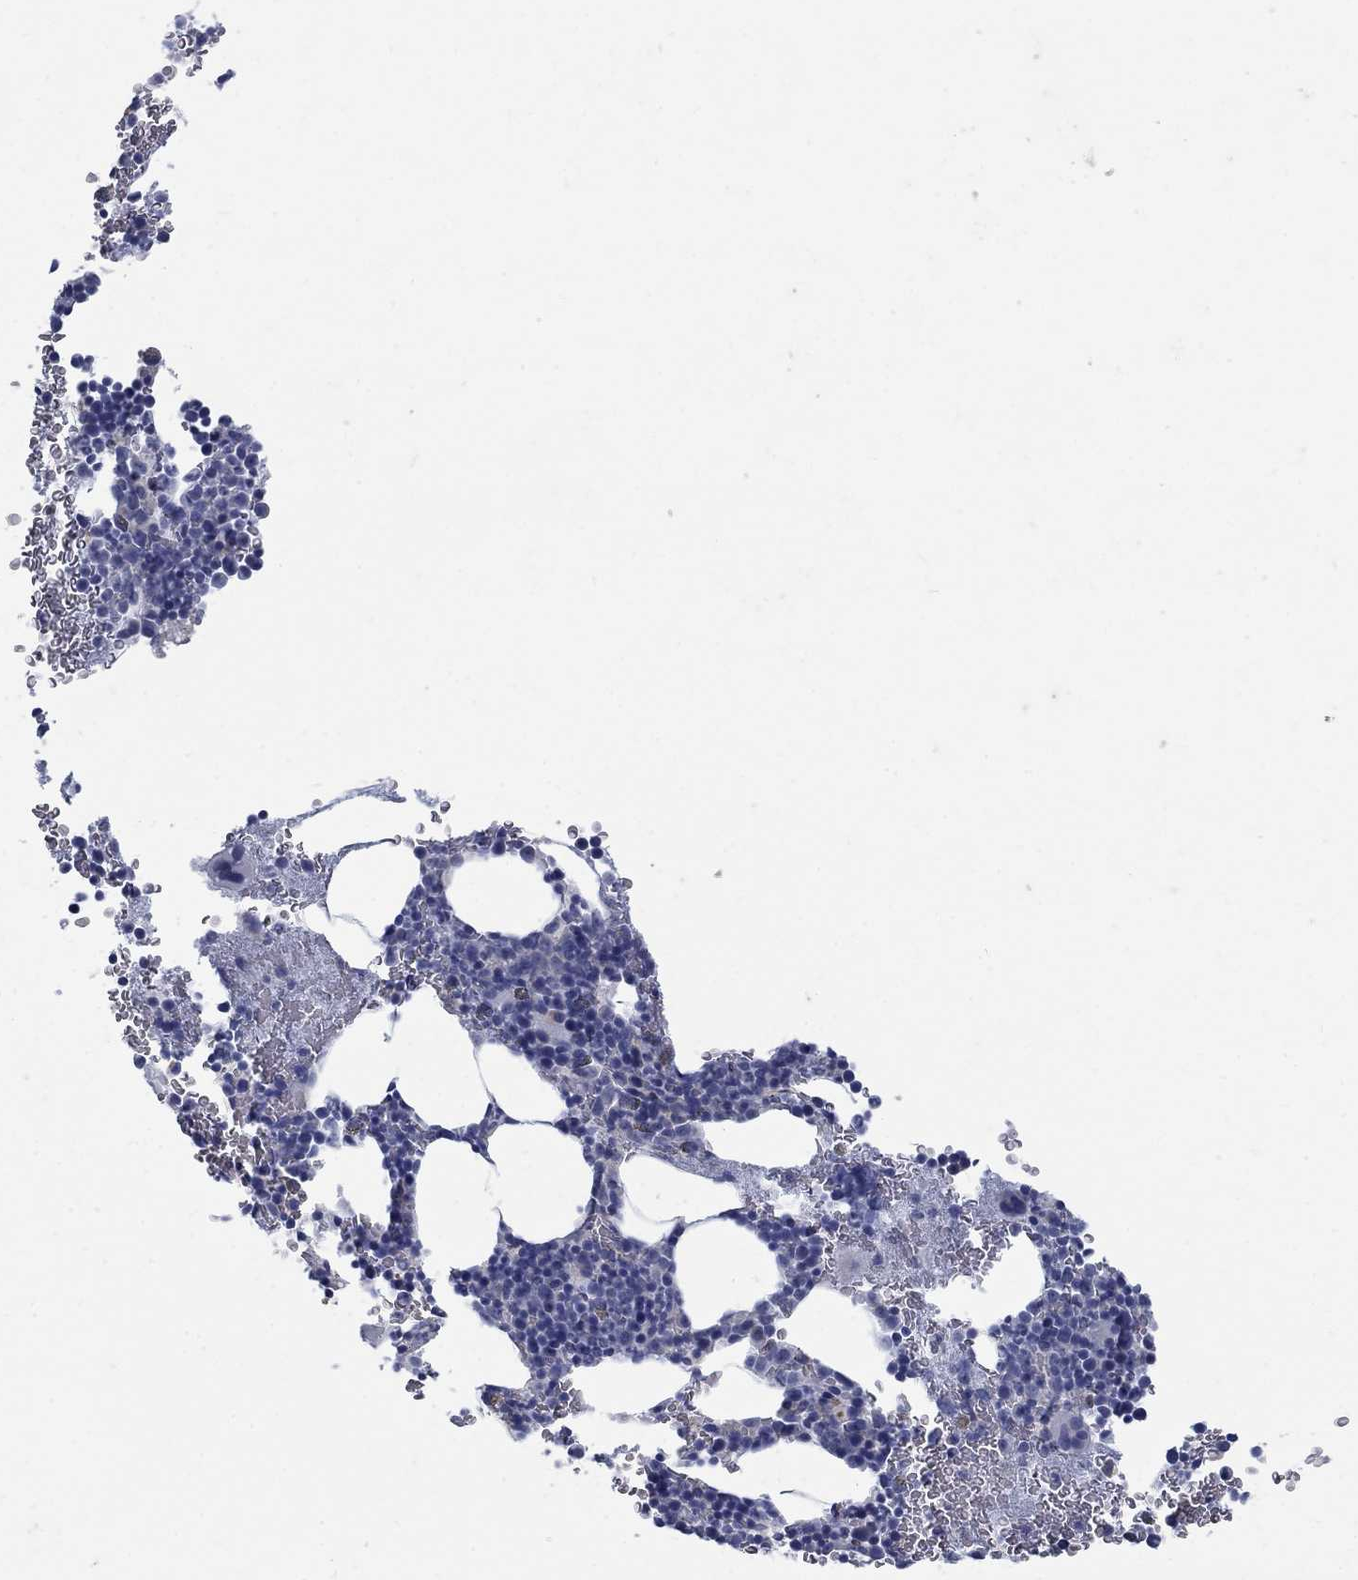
{"staining": {"intensity": "weak", "quantity": "<25%", "location": "cytoplasmic/membranous"}, "tissue": "bone marrow", "cell_type": "Hematopoietic cells", "image_type": "normal", "snomed": [{"axis": "morphology", "description": "Normal tissue, NOS"}, {"axis": "topography", "description": "Bone marrow"}], "caption": "The immunohistochemistry (IHC) histopathology image has no significant expression in hematopoietic cells of bone marrow. (DAB immunohistochemistry (IHC) with hematoxylin counter stain).", "gene": "RFTN2", "patient": {"sex": "male", "age": 50}}